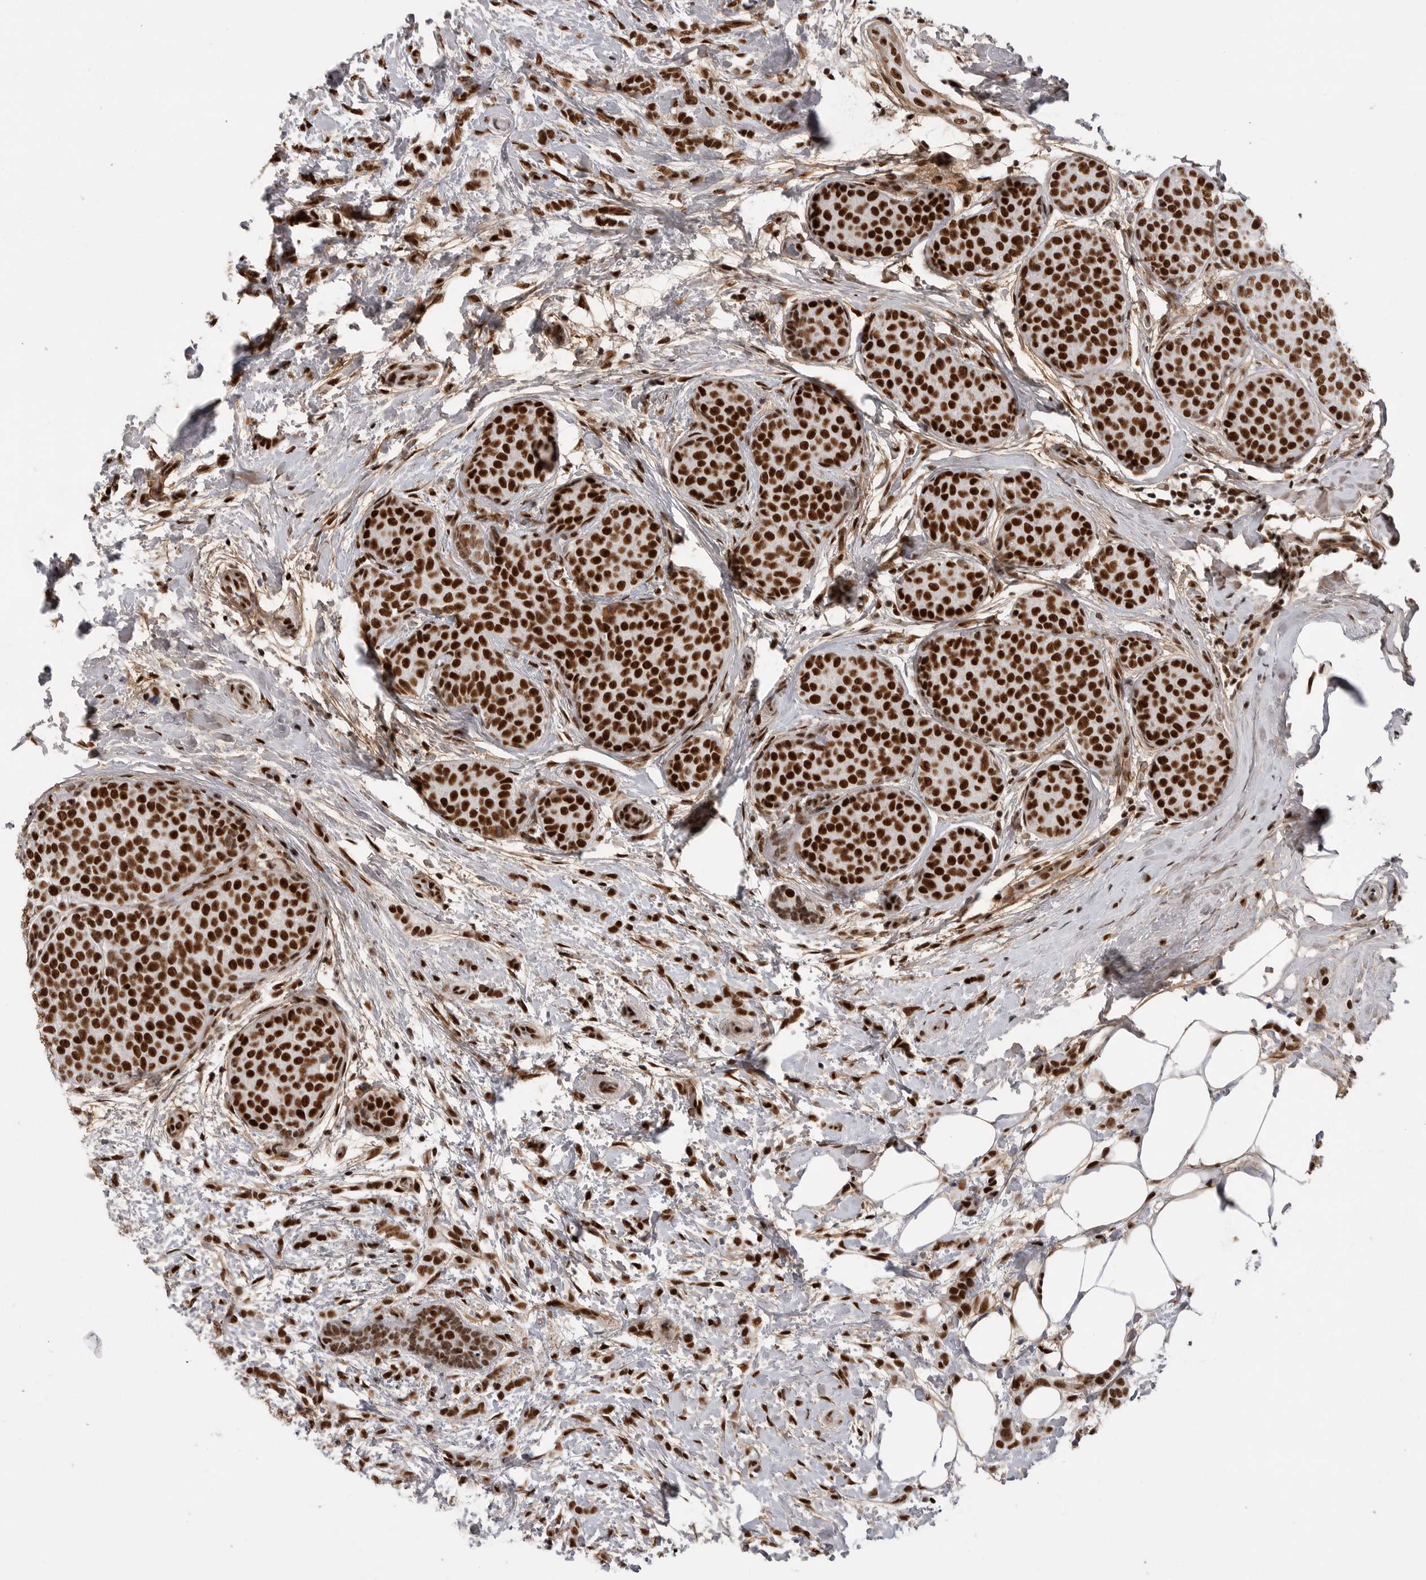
{"staining": {"intensity": "strong", "quantity": ">75%", "location": "nuclear"}, "tissue": "breast cancer", "cell_type": "Tumor cells", "image_type": "cancer", "snomed": [{"axis": "morphology", "description": "Lobular carcinoma, in situ"}, {"axis": "morphology", "description": "Lobular carcinoma"}, {"axis": "topography", "description": "Breast"}], "caption": "Breast cancer stained with a protein marker shows strong staining in tumor cells.", "gene": "PPP1R8", "patient": {"sex": "female", "age": 41}}